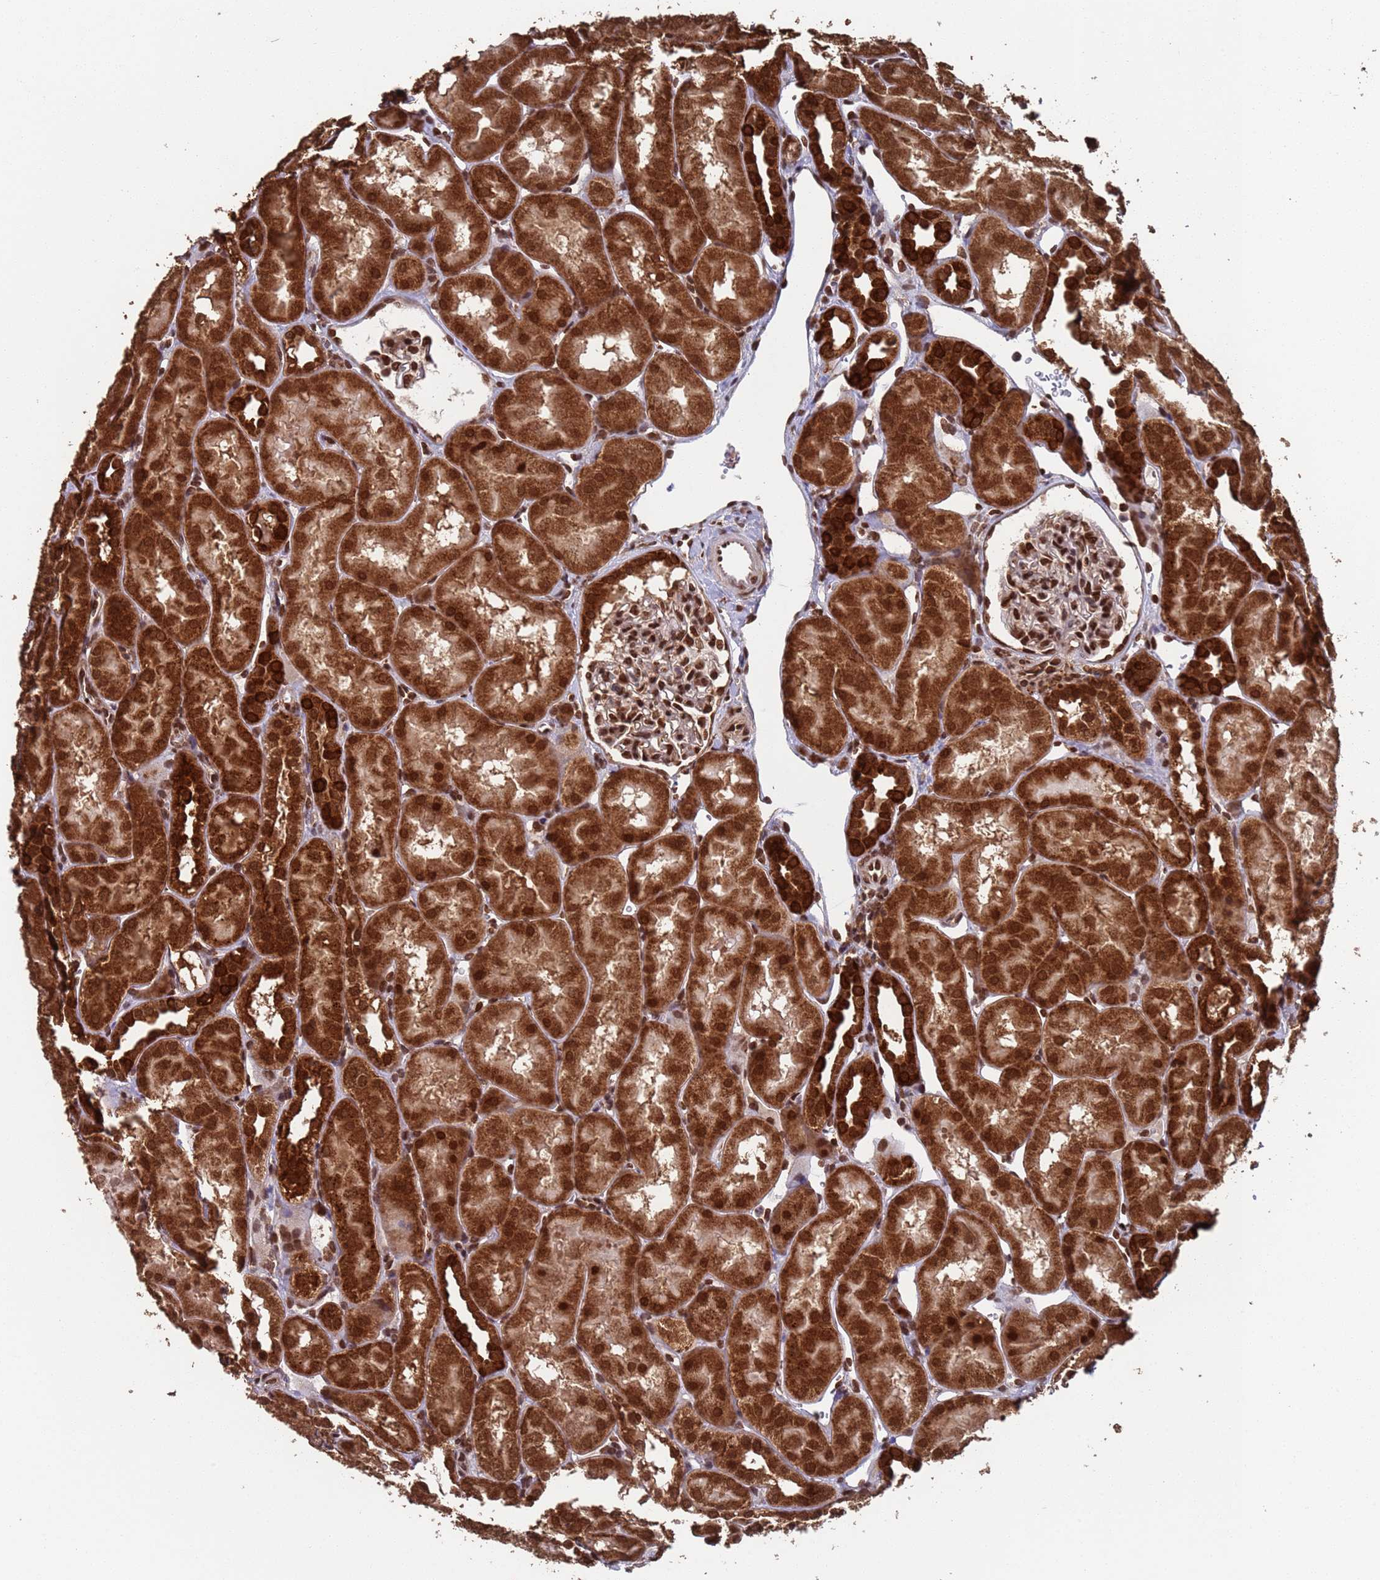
{"staining": {"intensity": "moderate", "quantity": ">75%", "location": "cytoplasmic/membranous,nuclear"}, "tissue": "kidney", "cell_type": "Cells in glomeruli", "image_type": "normal", "snomed": [{"axis": "morphology", "description": "Normal tissue, NOS"}, {"axis": "topography", "description": "Kidney"}, {"axis": "topography", "description": "Urinary bladder"}], "caption": "DAB immunohistochemical staining of benign human kidney displays moderate cytoplasmic/membranous,nuclear protein staining in about >75% of cells in glomeruli.", "gene": "FUBP3", "patient": {"sex": "male", "age": 16}}